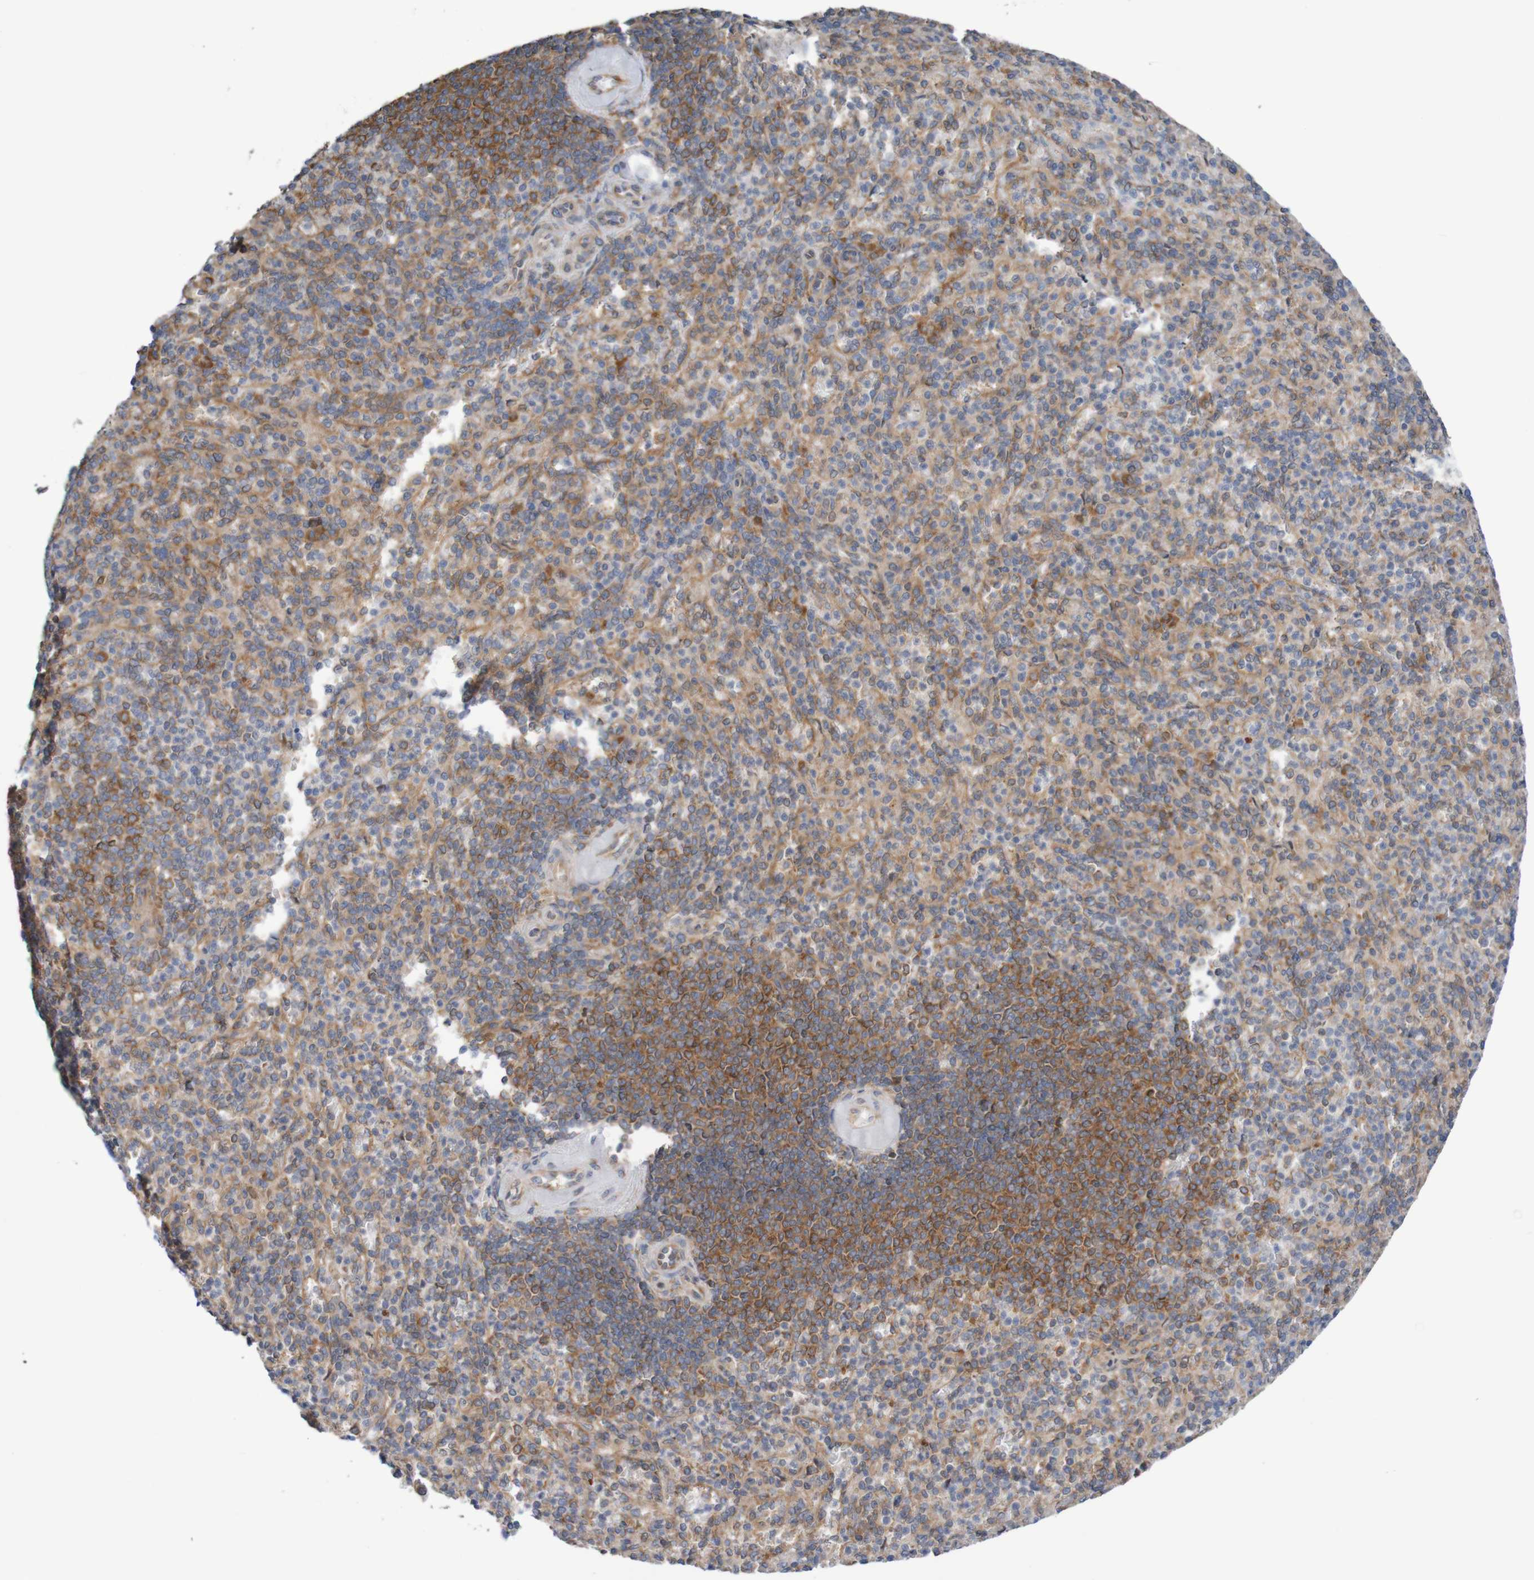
{"staining": {"intensity": "moderate", "quantity": ">75%", "location": "cytoplasmic/membranous"}, "tissue": "spleen", "cell_type": "Cells in red pulp", "image_type": "normal", "snomed": [{"axis": "morphology", "description": "Normal tissue, NOS"}, {"axis": "topography", "description": "Spleen"}], "caption": "IHC staining of normal spleen, which reveals medium levels of moderate cytoplasmic/membranous positivity in about >75% of cells in red pulp indicating moderate cytoplasmic/membranous protein expression. The staining was performed using DAB (brown) for protein detection and nuclei were counterstained in hematoxylin (blue).", "gene": "LRRC47", "patient": {"sex": "female", "age": 74}}